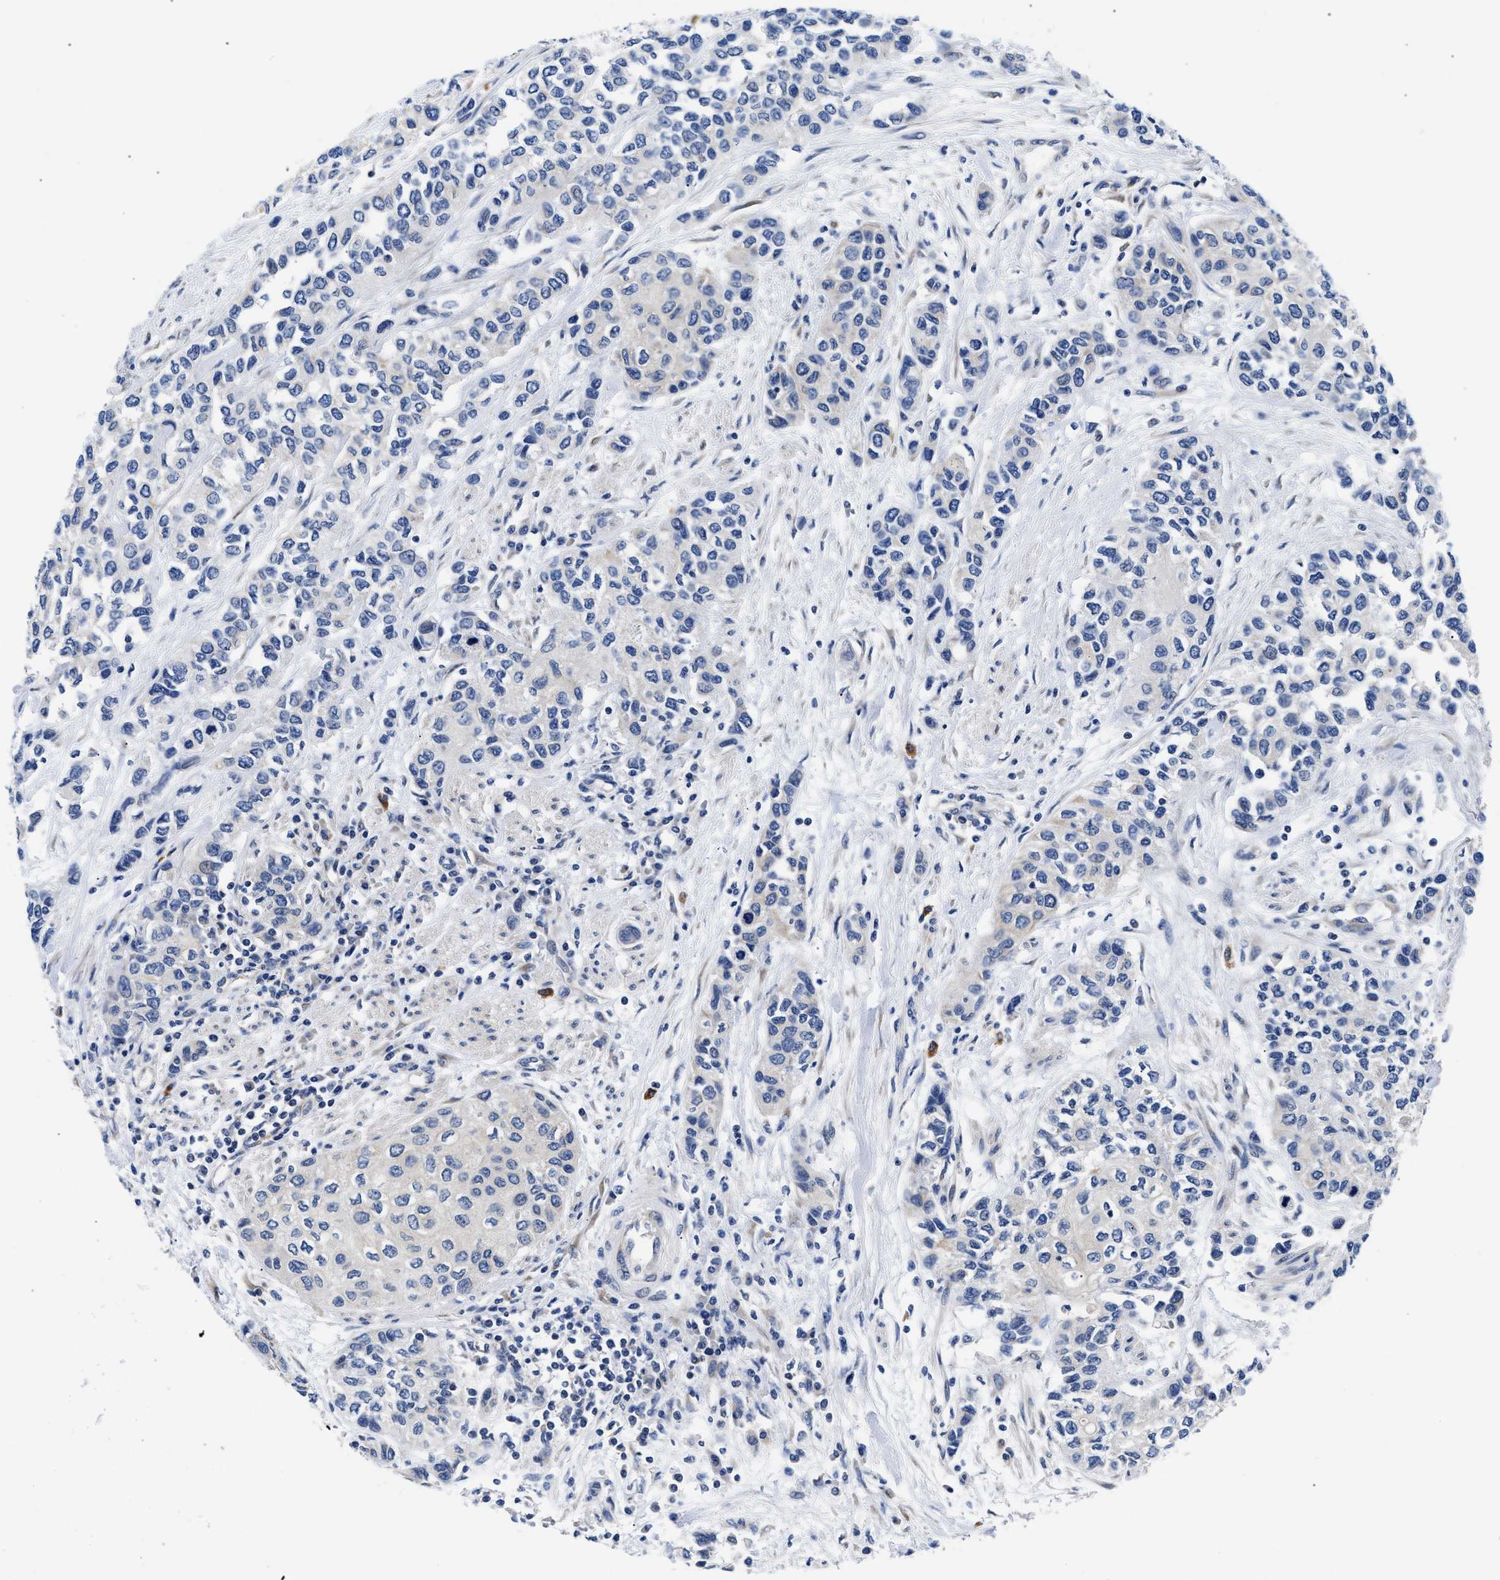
{"staining": {"intensity": "negative", "quantity": "none", "location": "none"}, "tissue": "urothelial cancer", "cell_type": "Tumor cells", "image_type": "cancer", "snomed": [{"axis": "morphology", "description": "Urothelial carcinoma, High grade"}, {"axis": "topography", "description": "Urinary bladder"}], "caption": "Tumor cells show no significant protein positivity in urothelial cancer.", "gene": "RINT1", "patient": {"sex": "female", "age": 56}}